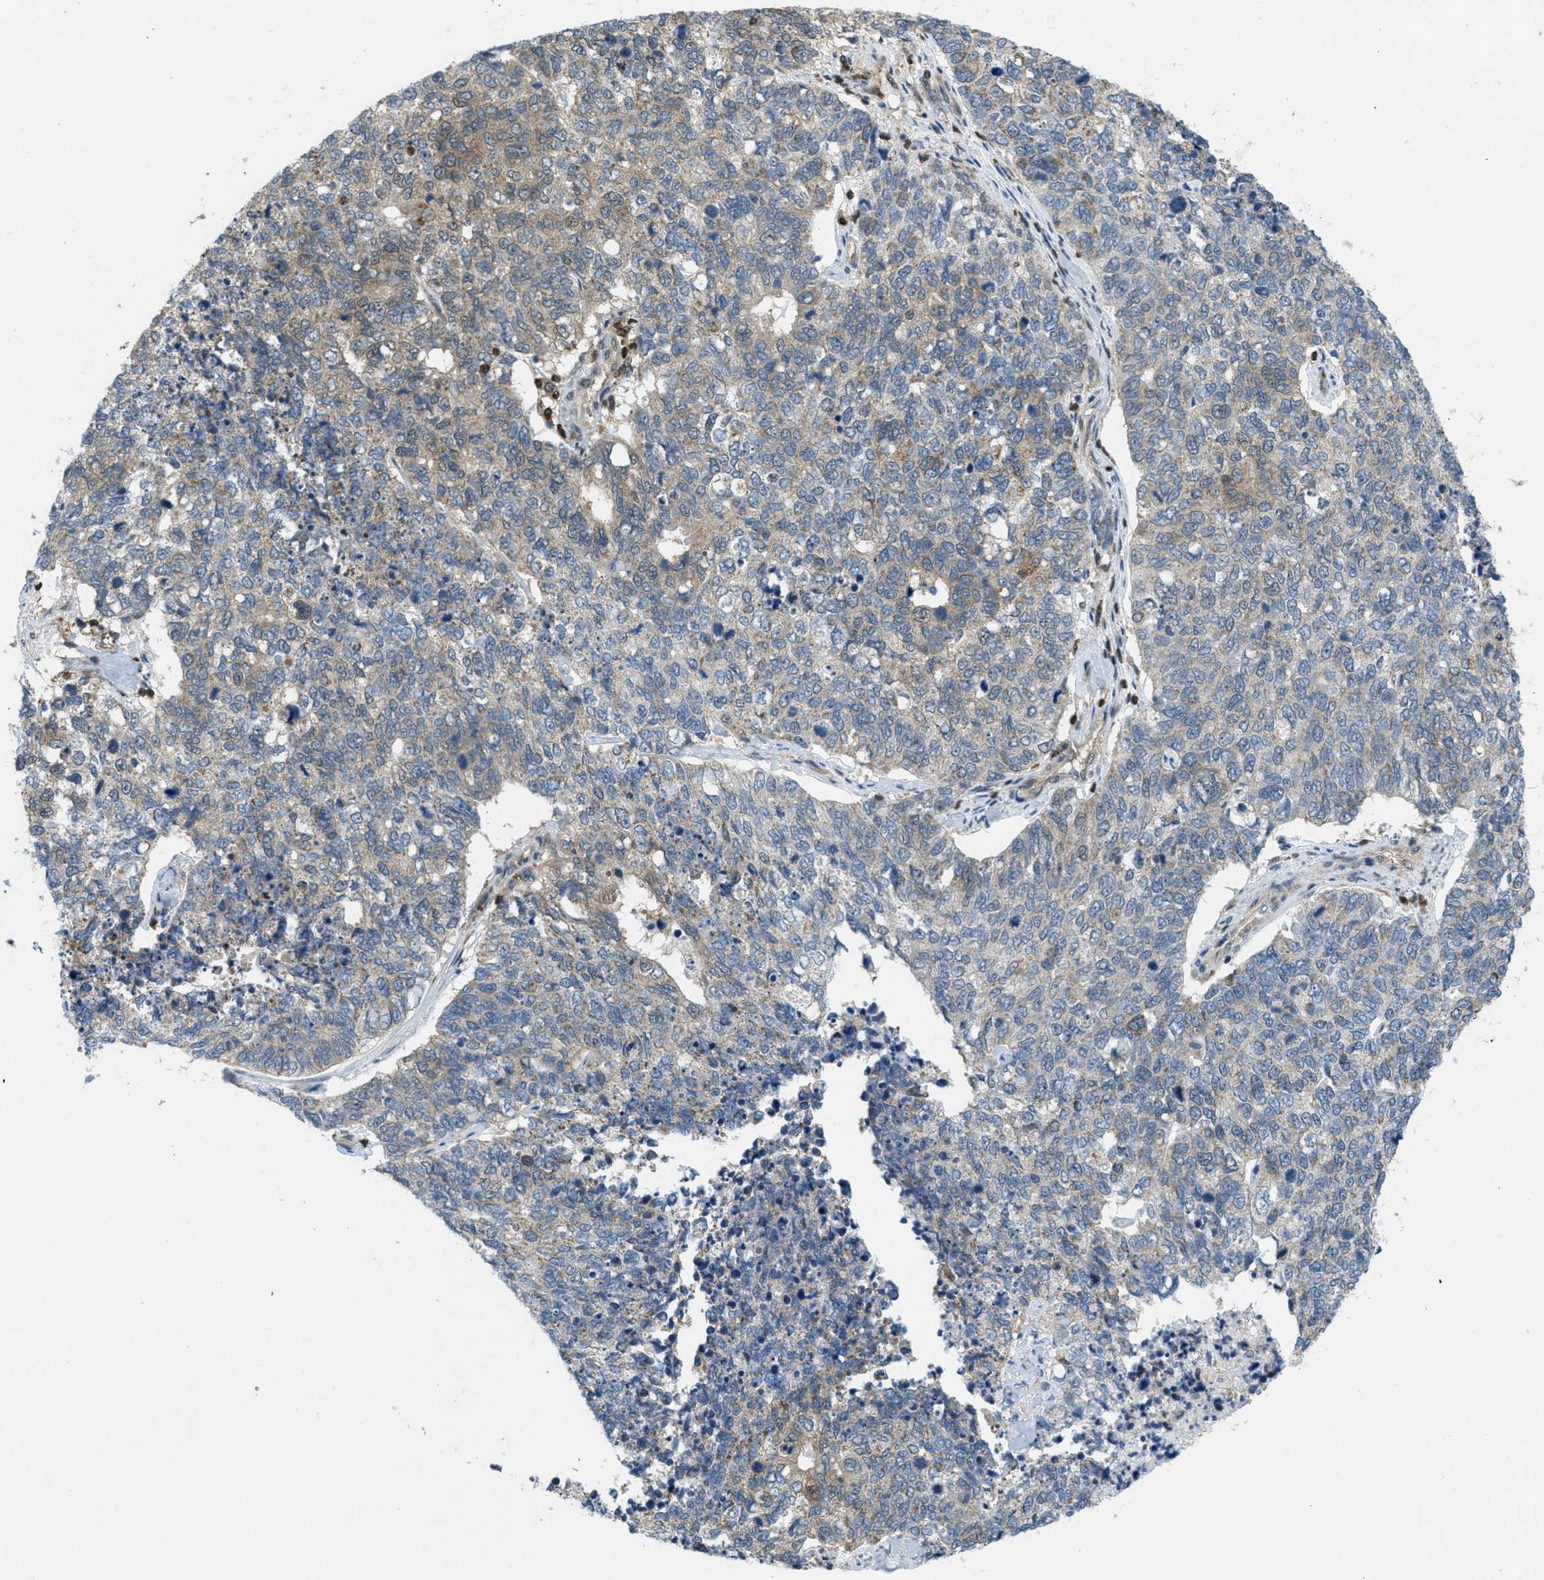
{"staining": {"intensity": "weak", "quantity": "25%-75%", "location": "cytoplasmic/membranous"}, "tissue": "cervical cancer", "cell_type": "Tumor cells", "image_type": "cancer", "snomed": [{"axis": "morphology", "description": "Squamous cell carcinoma, NOS"}, {"axis": "topography", "description": "Cervix"}], "caption": "Immunohistochemistry (IHC) image of squamous cell carcinoma (cervical) stained for a protein (brown), which demonstrates low levels of weak cytoplasmic/membranous expression in approximately 25%-75% of tumor cells.", "gene": "PIP5K1C", "patient": {"sex": "female", "age": 63}}